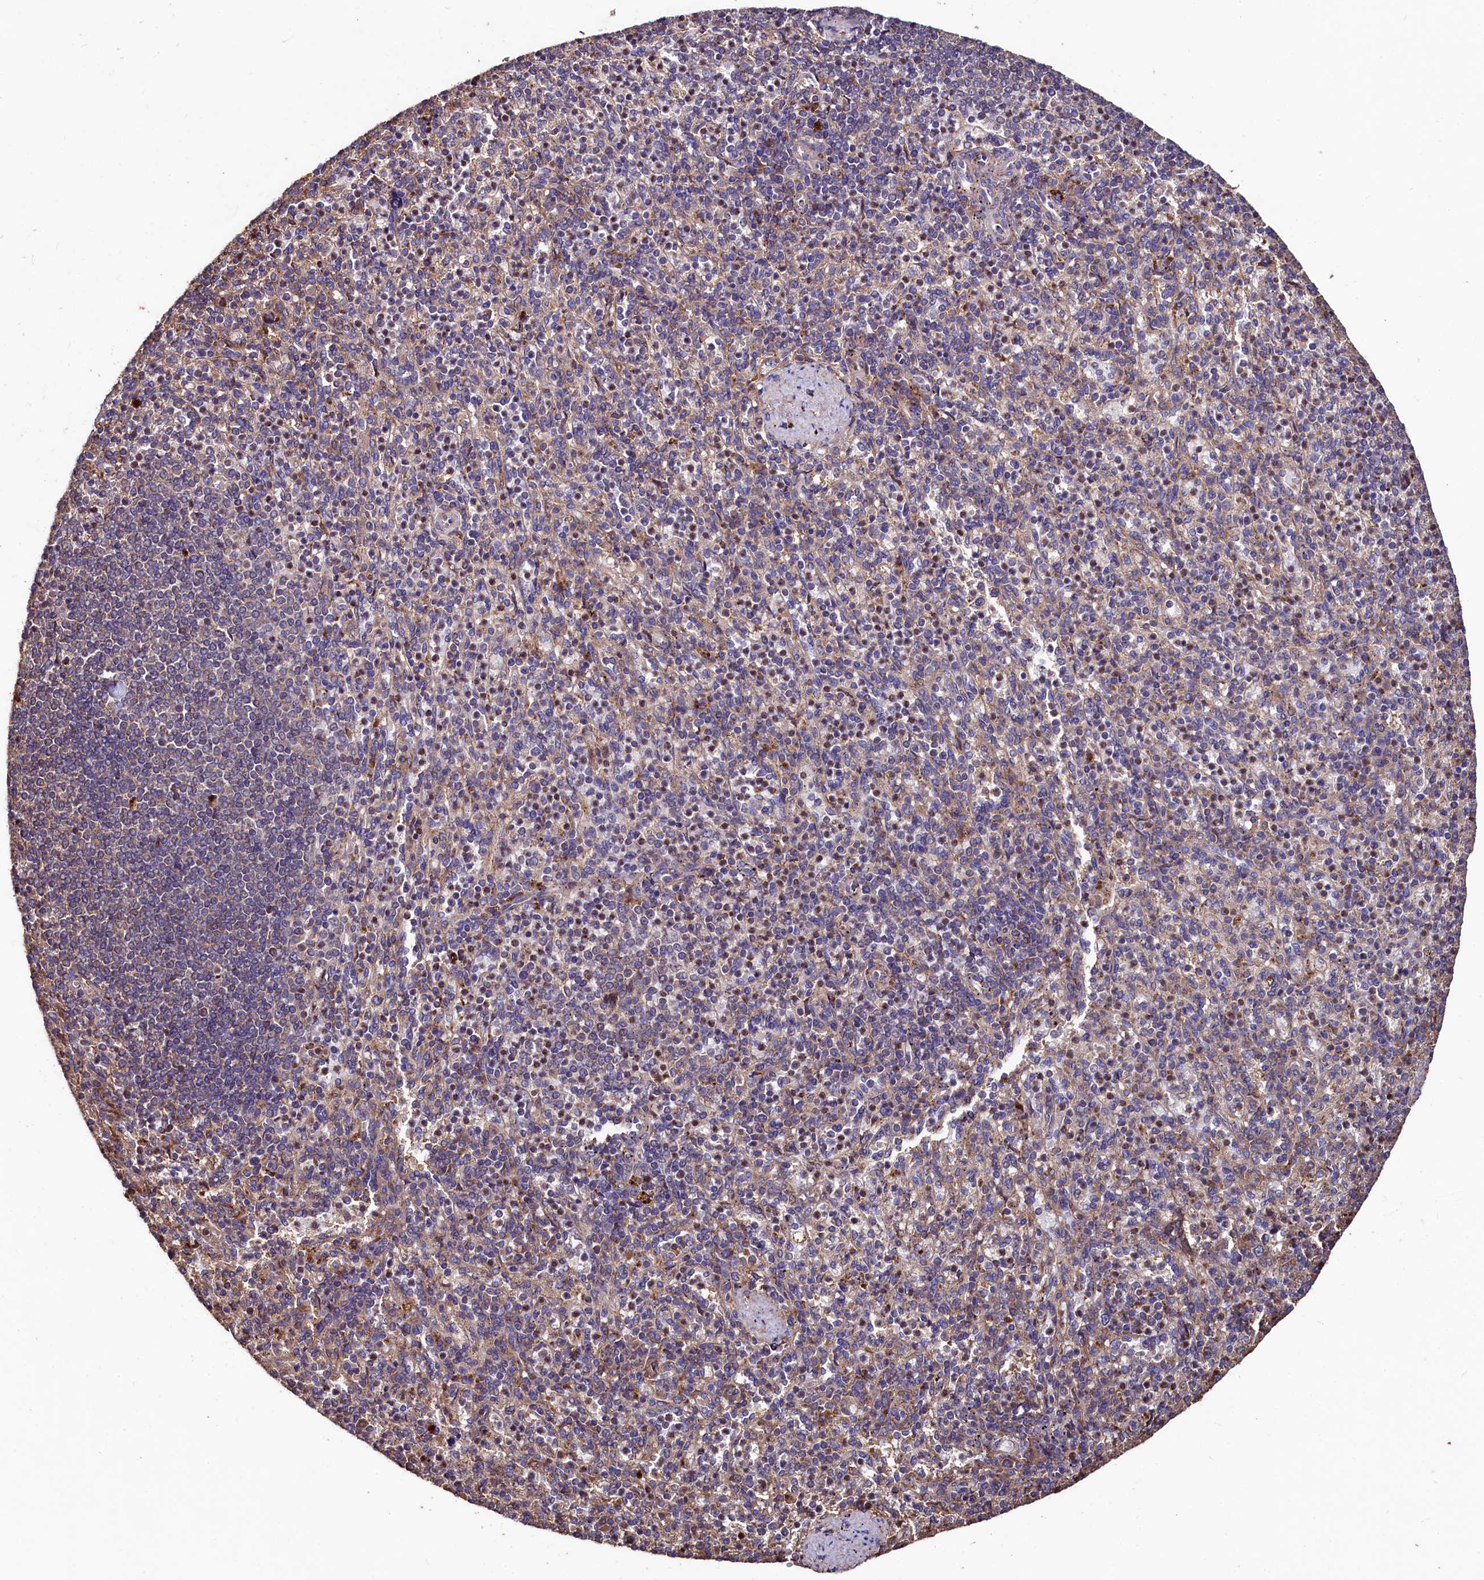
{"staining": {"intensity": "moderate", "quantity": "25%-75%", "location": "cytoplasmic/membranous"}, "tissue": "spleen", "cell_type": "Cells in red pulp", "image_type": "normal", "snomed": [{"axis": "morphology", "description": "Normal tissue, NOS"}, {"axis": "topography", "description": "Spleen"}], "caption": "High-magnification brightfield microscopy of unremarkable spleen stained with DAB (3,3'-diaminobenzidine) (brown) and counterstained with hematoxylin (blue). cells in red pulp exhibit moderate cytoplasmic/membranous expression is identified in approximately25%-75% of cells. The staining is performed using DAB brown chromogen to label protein expression. The nuclei are counter-stained blue using hematoxylin.", "gene": "TMEM98", "patient": {"sex": "female", "age": 74}}